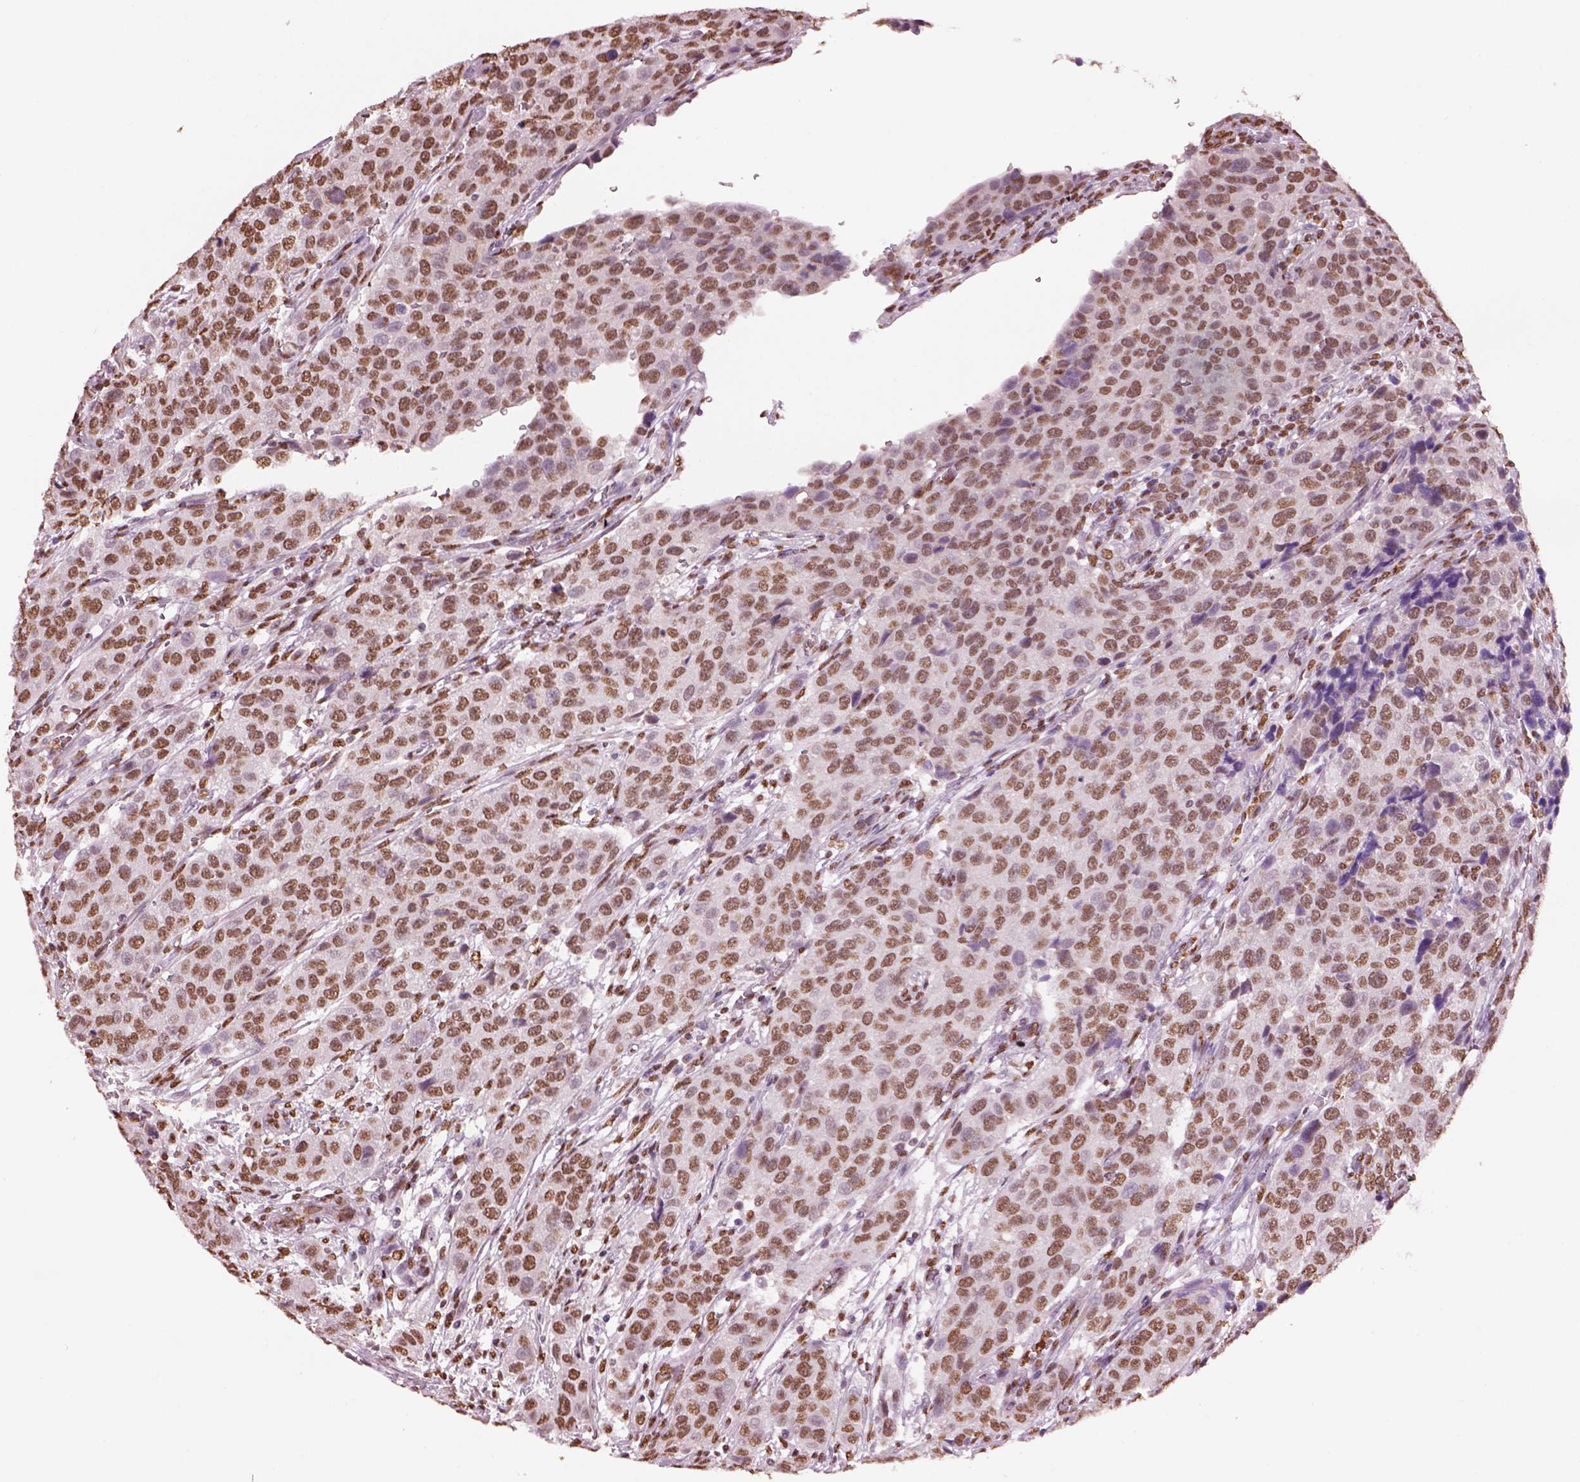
{"staining": {"intensity": "moderate", "quantity": ">75%", "location": "nuclear"}, "tissue": "urothelial cancer", "cell_type": "Tumor cells", "image_type": "cancer", "snomed": [{"axis": "morphology", "description": "Urothelial carcinoma, High grade"}, {"axis": "topography", "description": "Urinary bladder"}], "caption": "Protein analysis of urothelial cancer tissue shows moderate nuclear positivity in about >75% of tumor cells.", "gene": "DDX3X", "patient": {"sex": "female", "age": 58}}